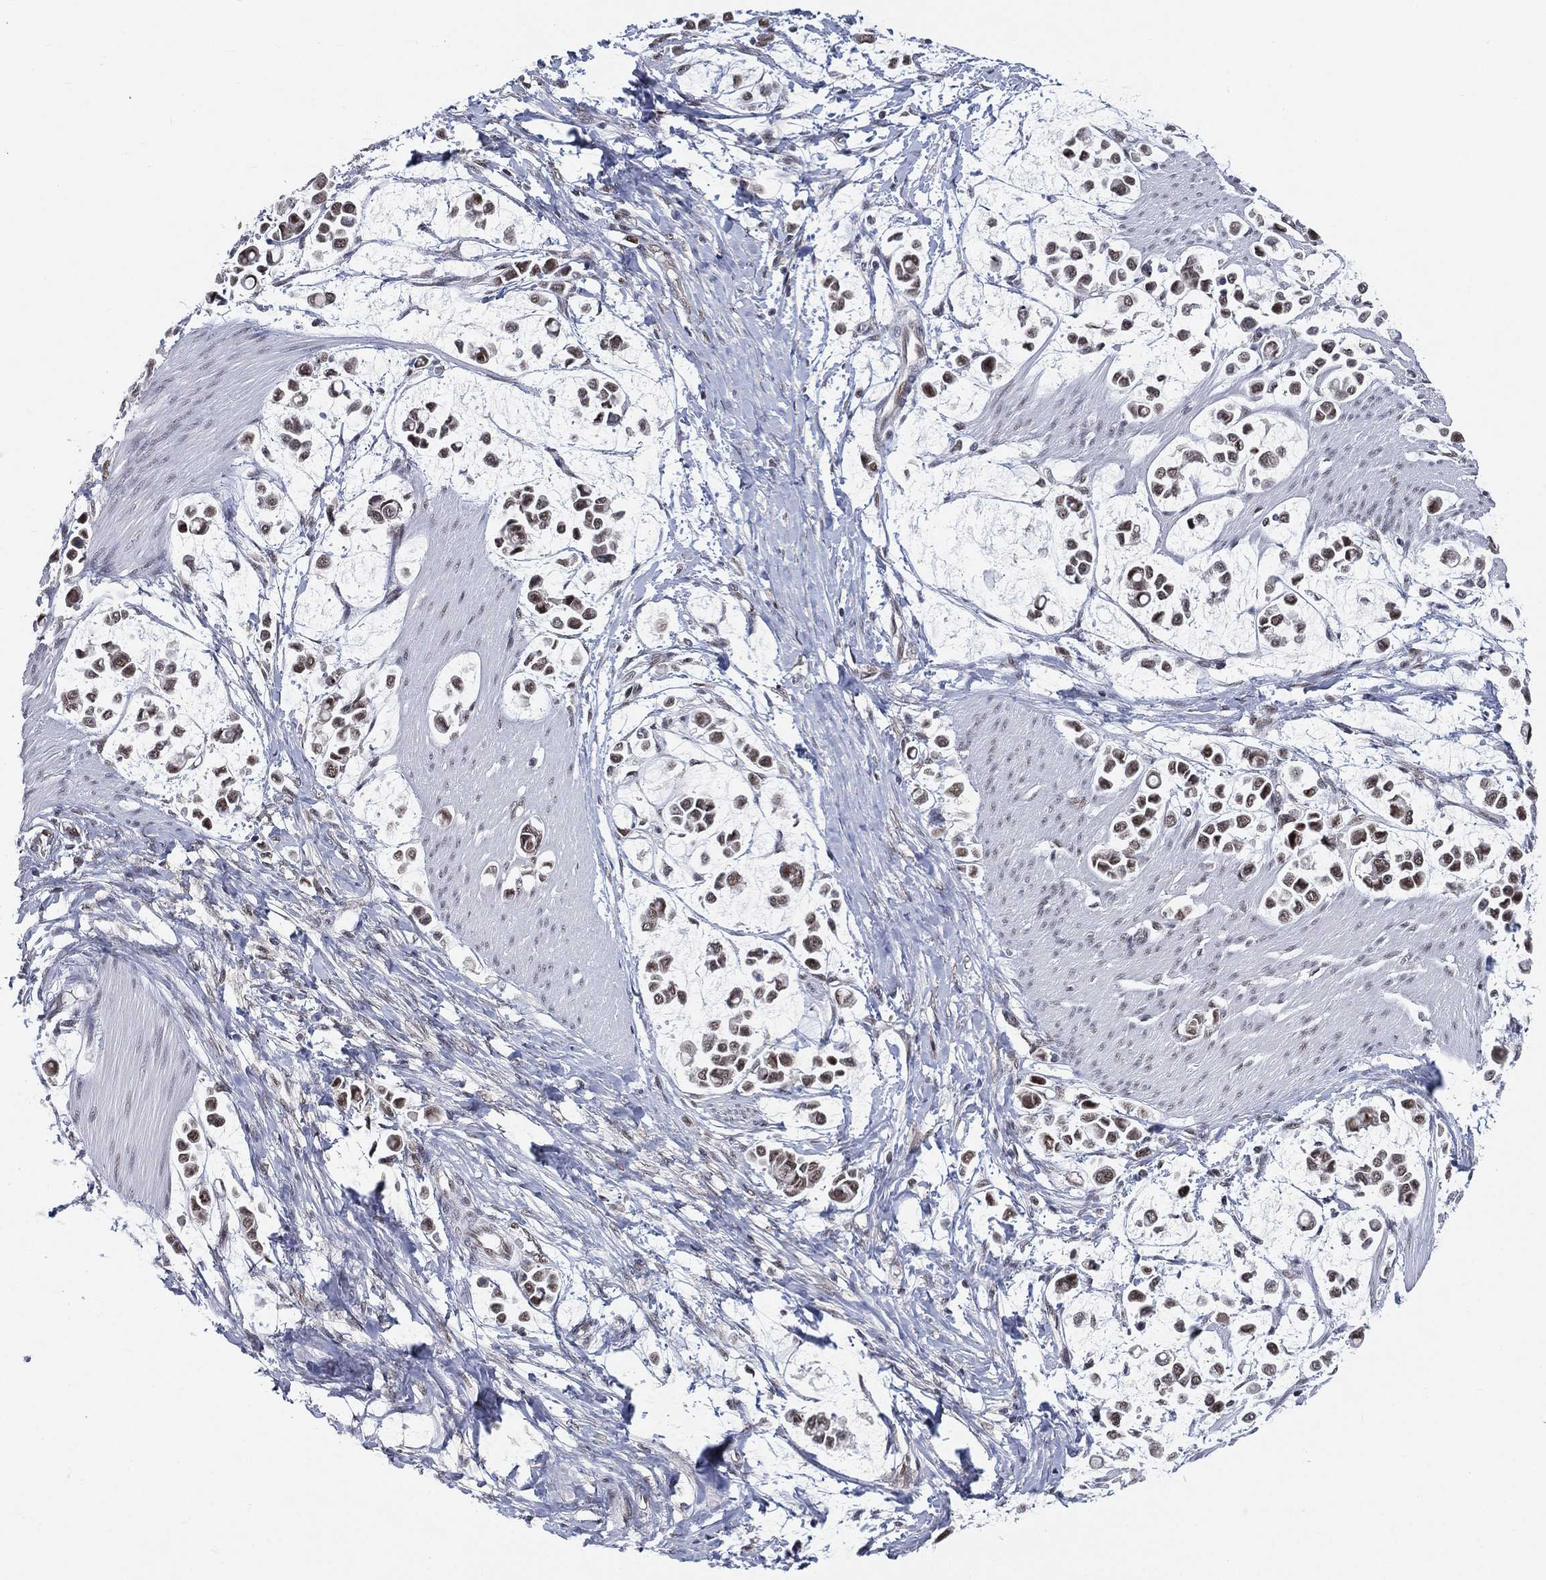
{"staining": {"intensity": "weak", "quantity": "25%-75%", "location": "nuclear"}, "tissue": "stomach cancer", "cell_type": "Tumor cells", "image_type": "cancer", "snomed": [{"axis": "morphology", "description": "Adenocarcinoma, NOS"}, {"axis": "topography", "description": "Stomach"}], "caption": "Immunohistochemistry (IHC) of stomach cancer exhibits low levels of weak nuclear expression in approximately 25%-75% of tumor cells.", "gene": "YLPM1", "patient": {"sex": "male", "age": 82}}